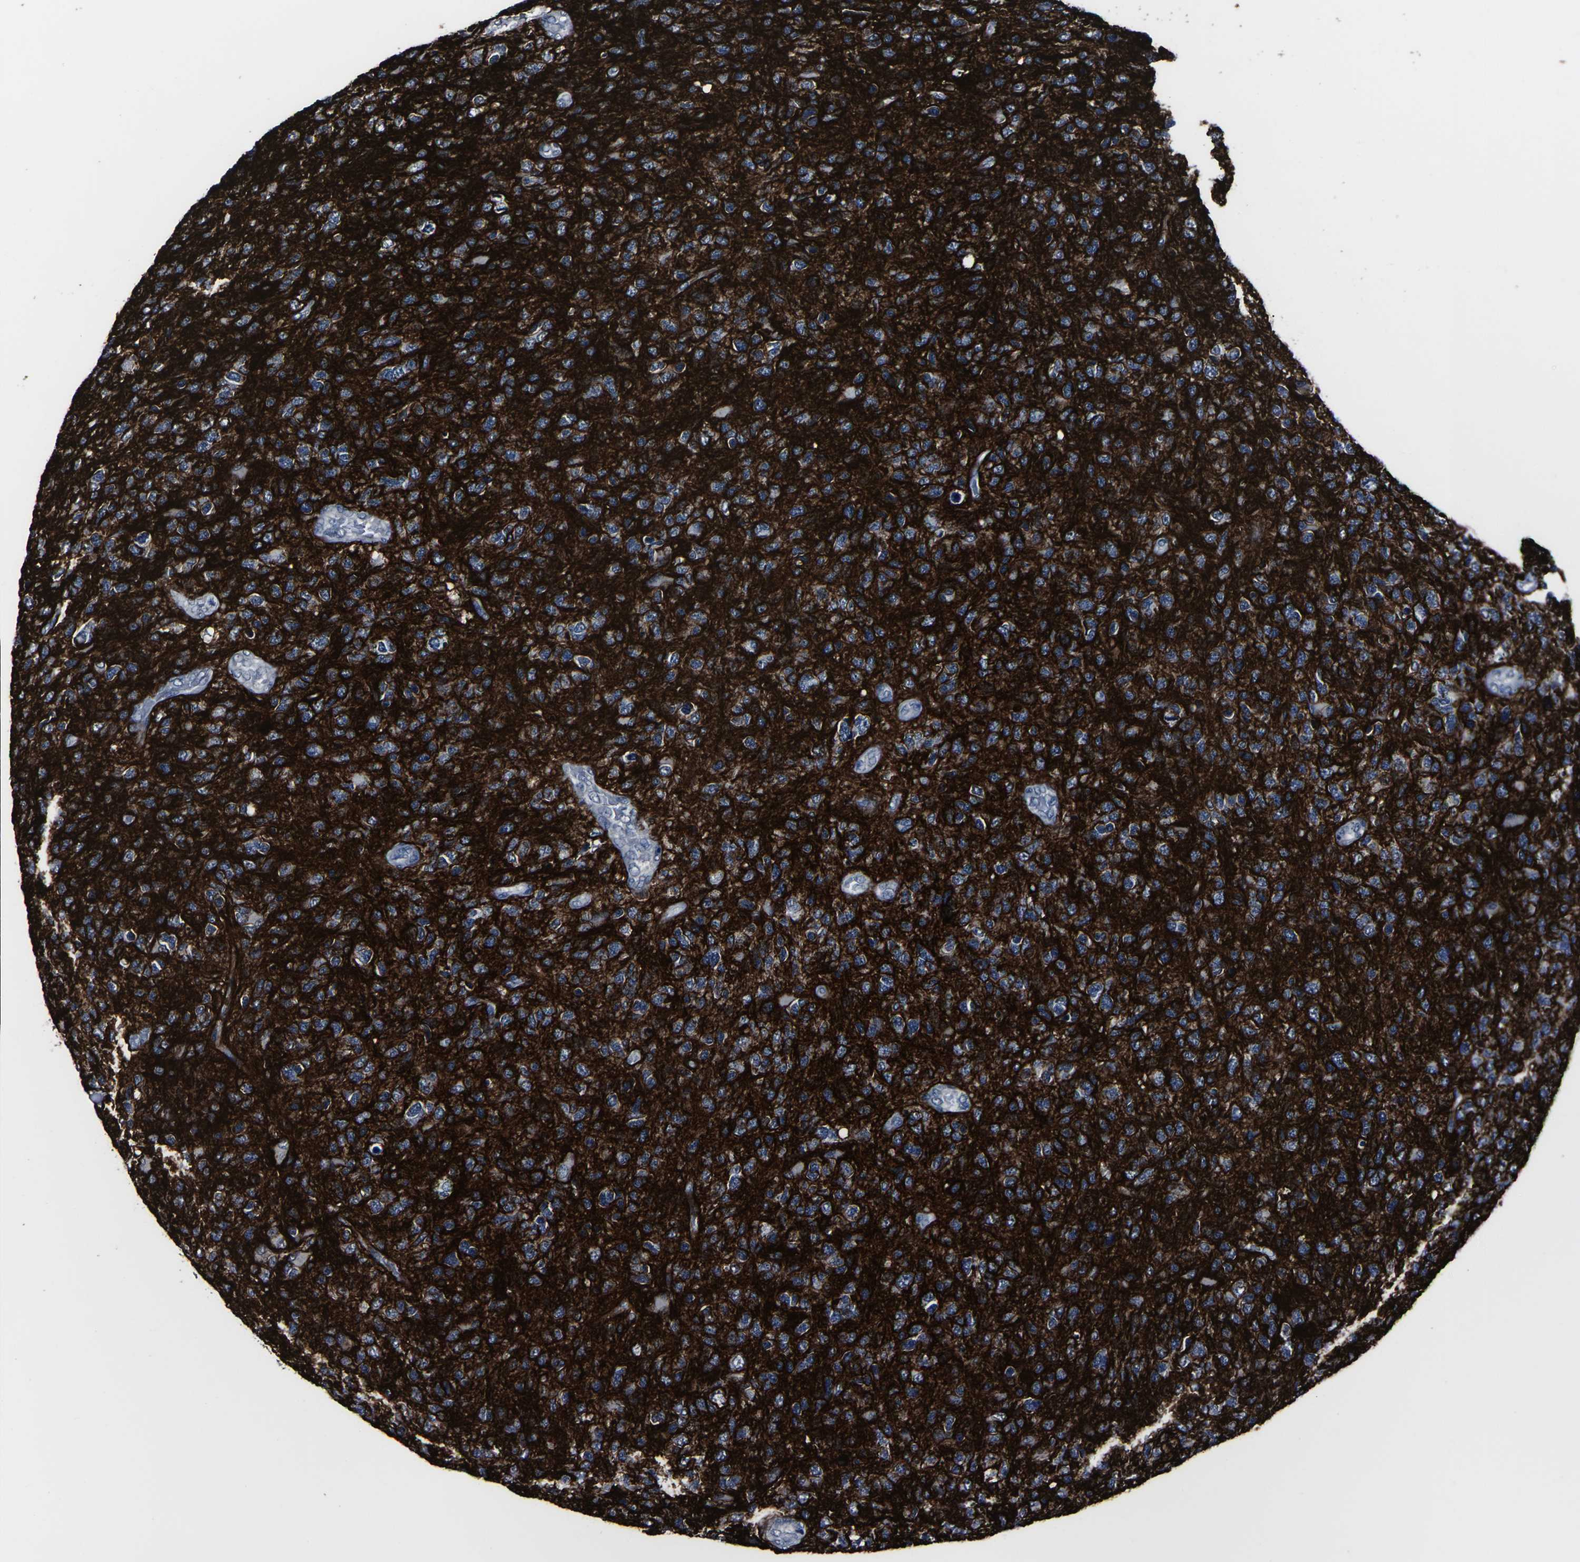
{"staining": {"intensity": "strong", "quantity": "25%-75%", "location": "cytoplasmic/membranous"}, "tissue": "glioma", "cell_type": "Tumor cells", "image_type": "cancer", "snomed": [{"axis": "morphology", "description": "Glioma, malignant, High grade"}, {"axis": "topography", "description": "Brain"}], "caption": "A brown stain labels strong cytoplasmic/membranous positivity of a protein in human malignant glioma (high-grade) tumor cells.", "gene": "MSANTD4", "patient": {"sex": "female", "age": 58}}